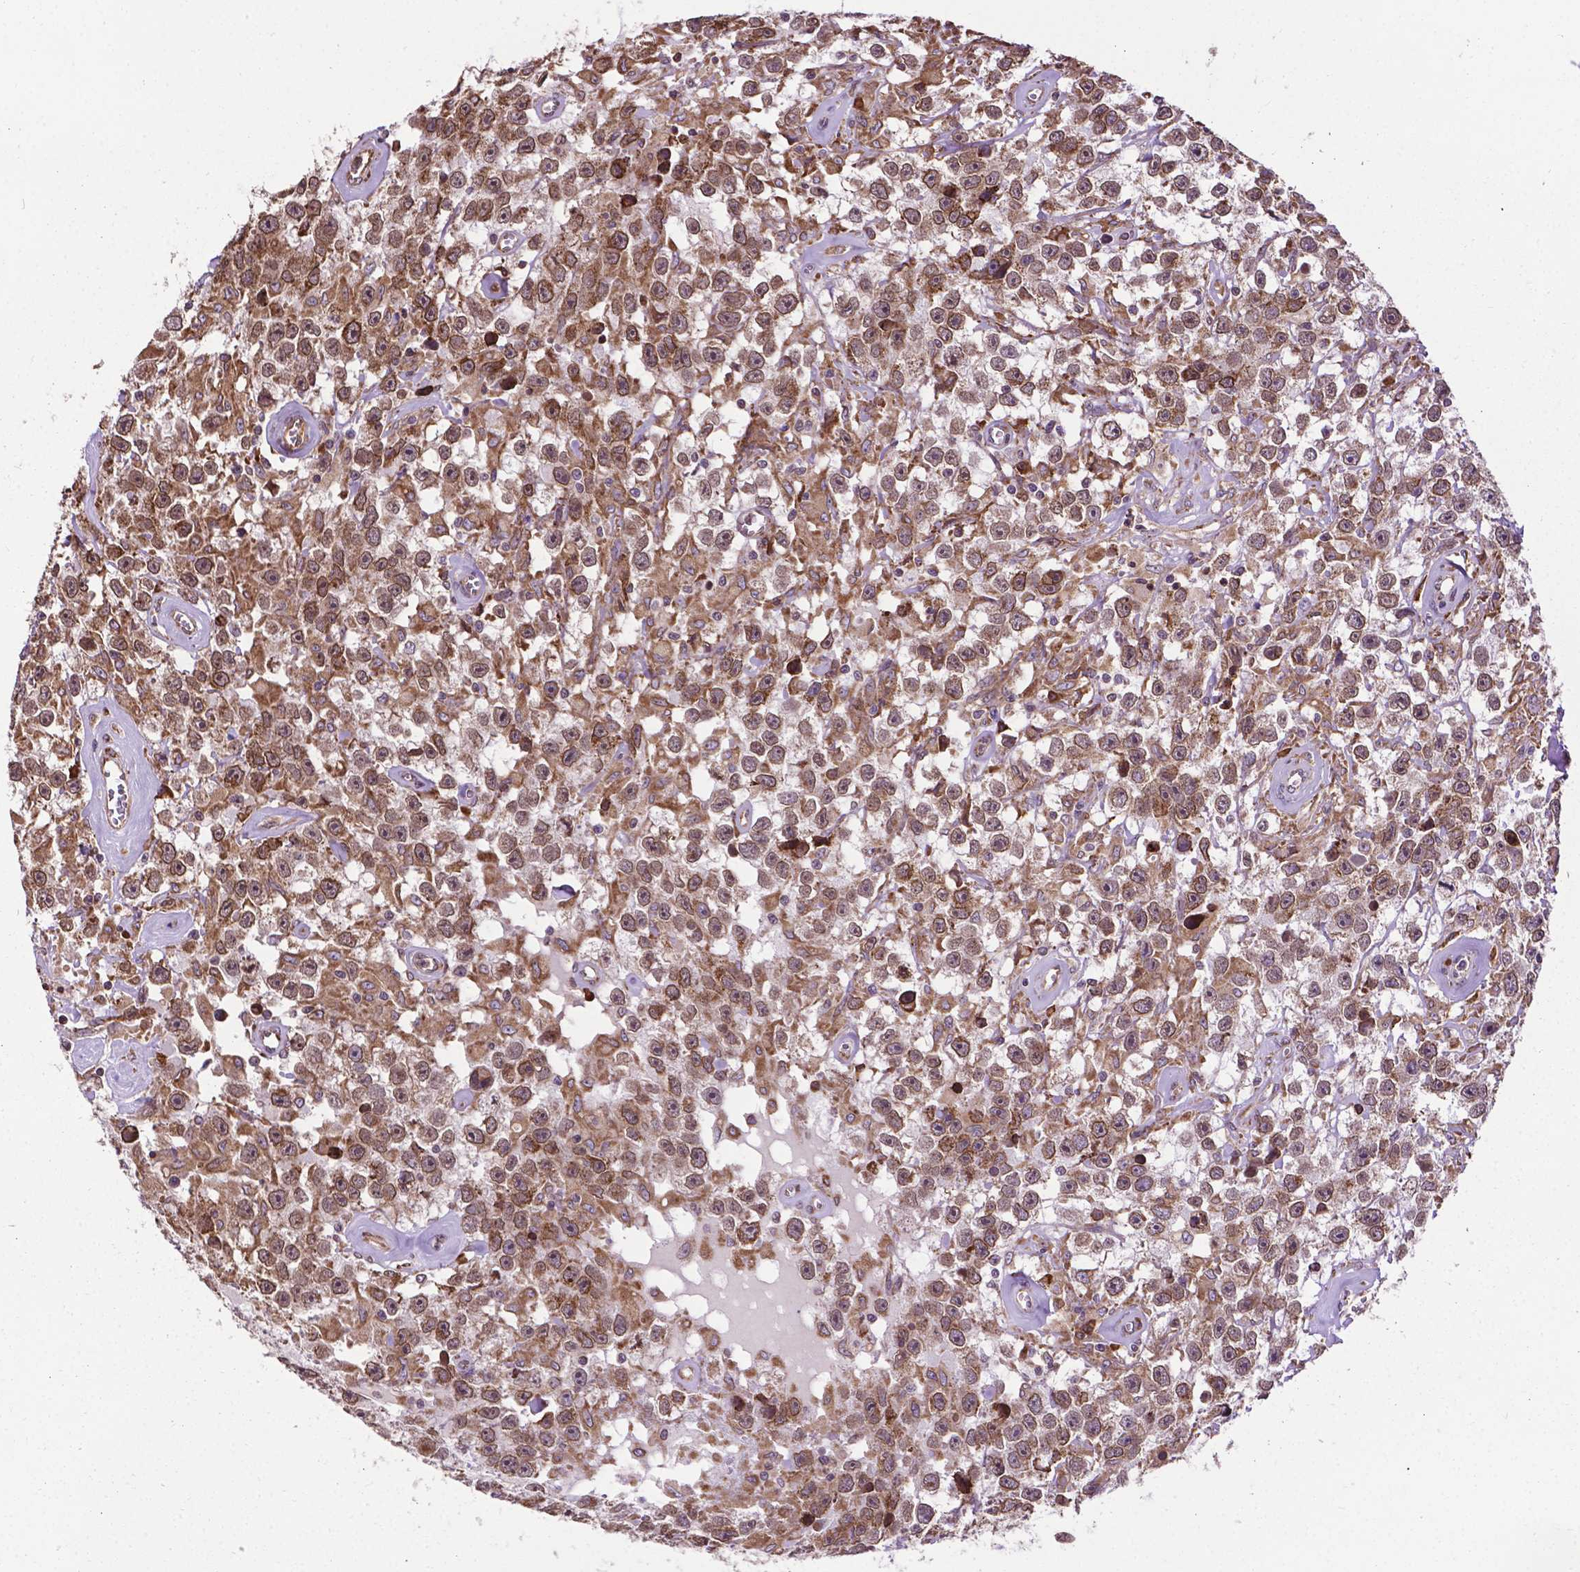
{"staining": {"intensity": "moderate", "quantity": ">75%", "location": "cytoplasmic/membranous,nuclear"}, "tissue": "testis cancer", "cell_type": "Tumor cells", "image_type": "cancer", "snomed": [{"axis": "morphology", "description": "Seminoma, NOS"}, {"axis": "topography", "description": "Testis"}], "caption": "Testis cancer tissue shows moderate cytoplasmic/membranous and nuclear expression in approximately >75% of tumor cells (brown staining indicates protein expression, while blue staining denotes nuclei).", "gene": "GANAB", "patient": {"sex": "male", "age": 43}}